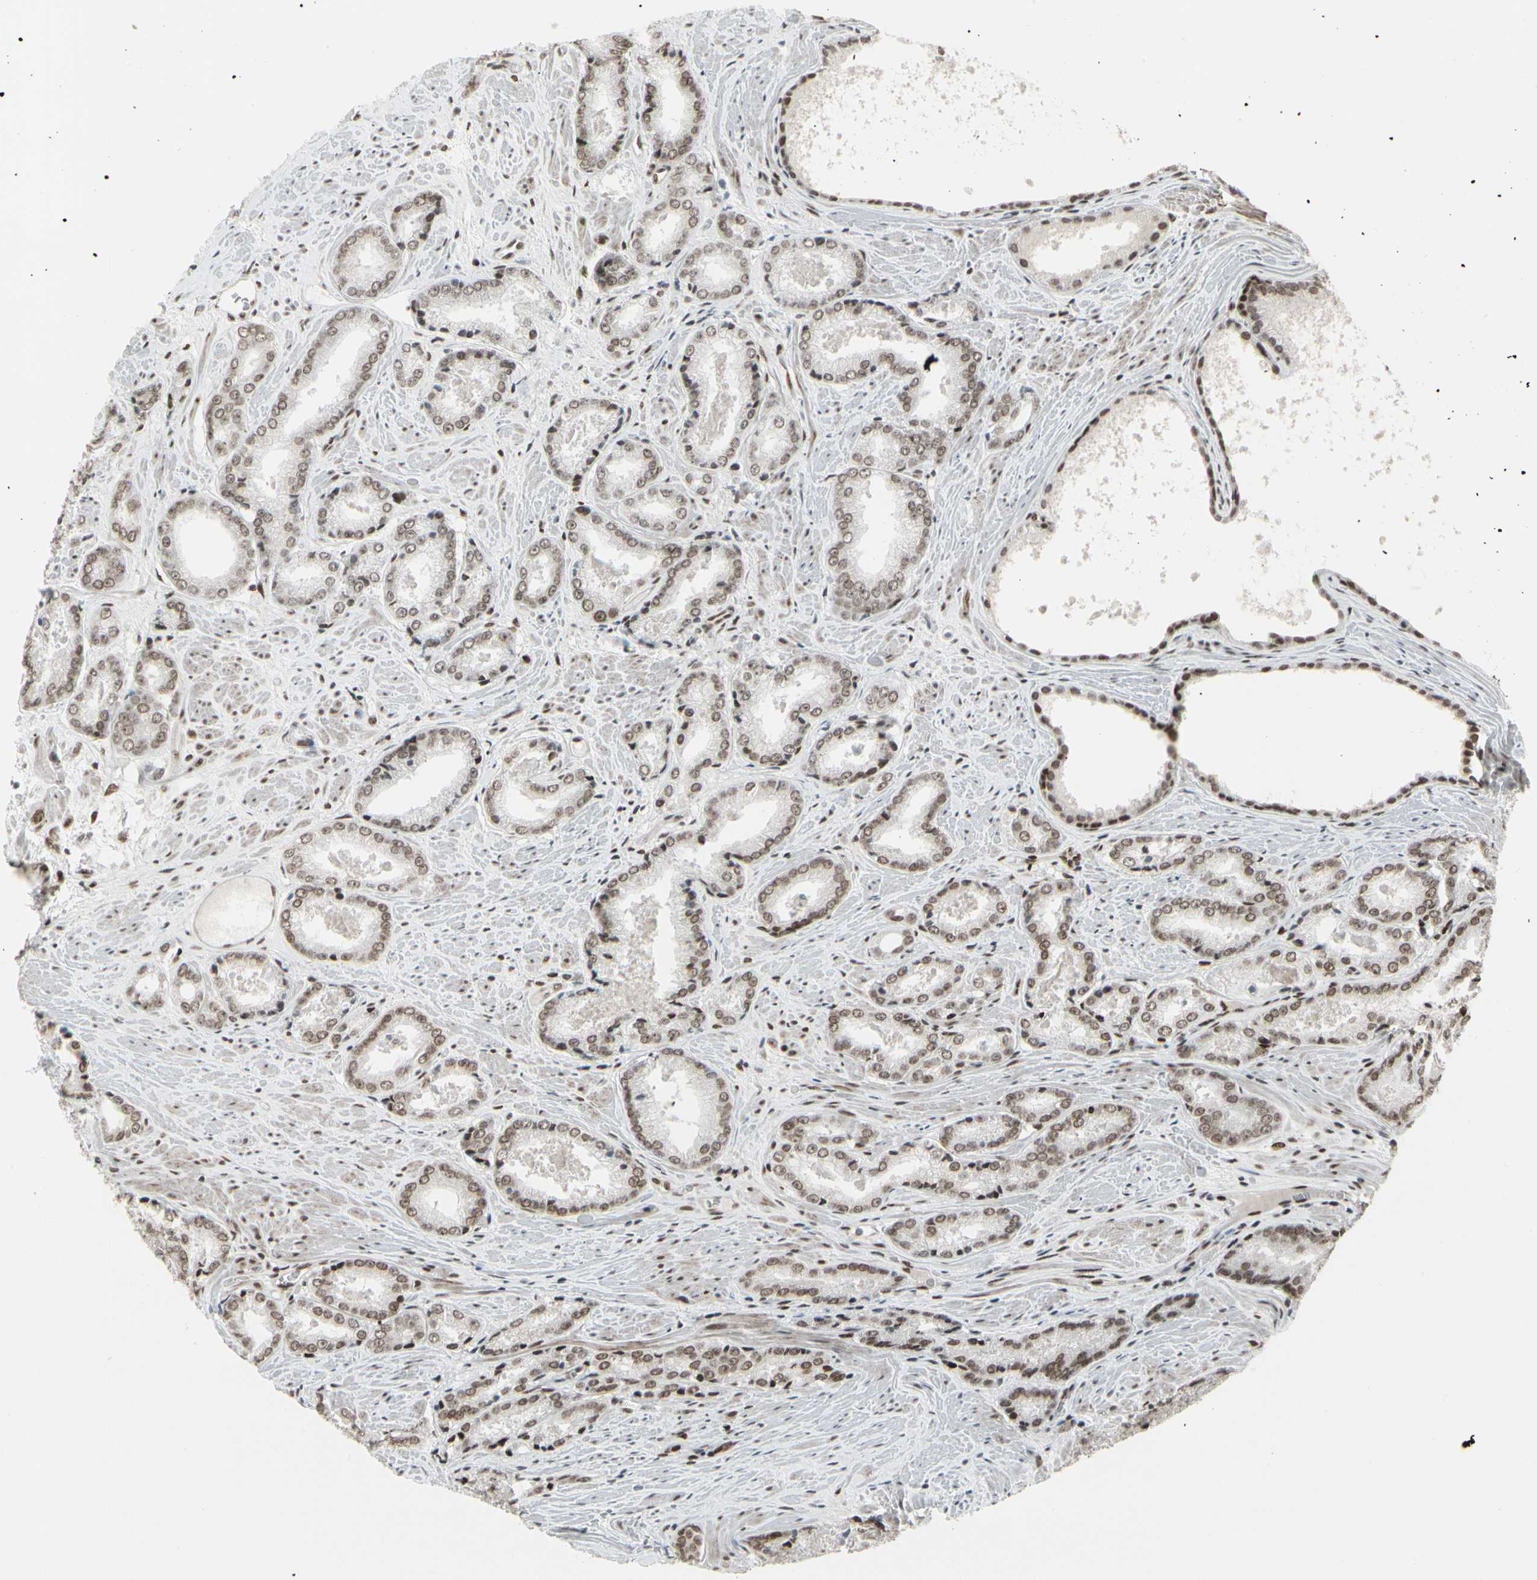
{"staining": {"intensity": "moderate", "quantity": ">75%", "location": "nuclear"}, "tissue": "prostate cancer", "cell_type": "Tumor cells", "image_type": "cancer", "snomed": [{"axis": "morphology", "description": "Adenocarcinoma, Low grade"}, {"axis": "topography", "description": "Prostate"}], "caption": "A high-resolution image shows IHC staining of prostate cancer (adenocarcinoma (low-grade)), which displays moderate nuclear expression in approximately >75% of tumor cells.", "gene": "HMG20A", "patient": {"sex": "male", "age": 64}}